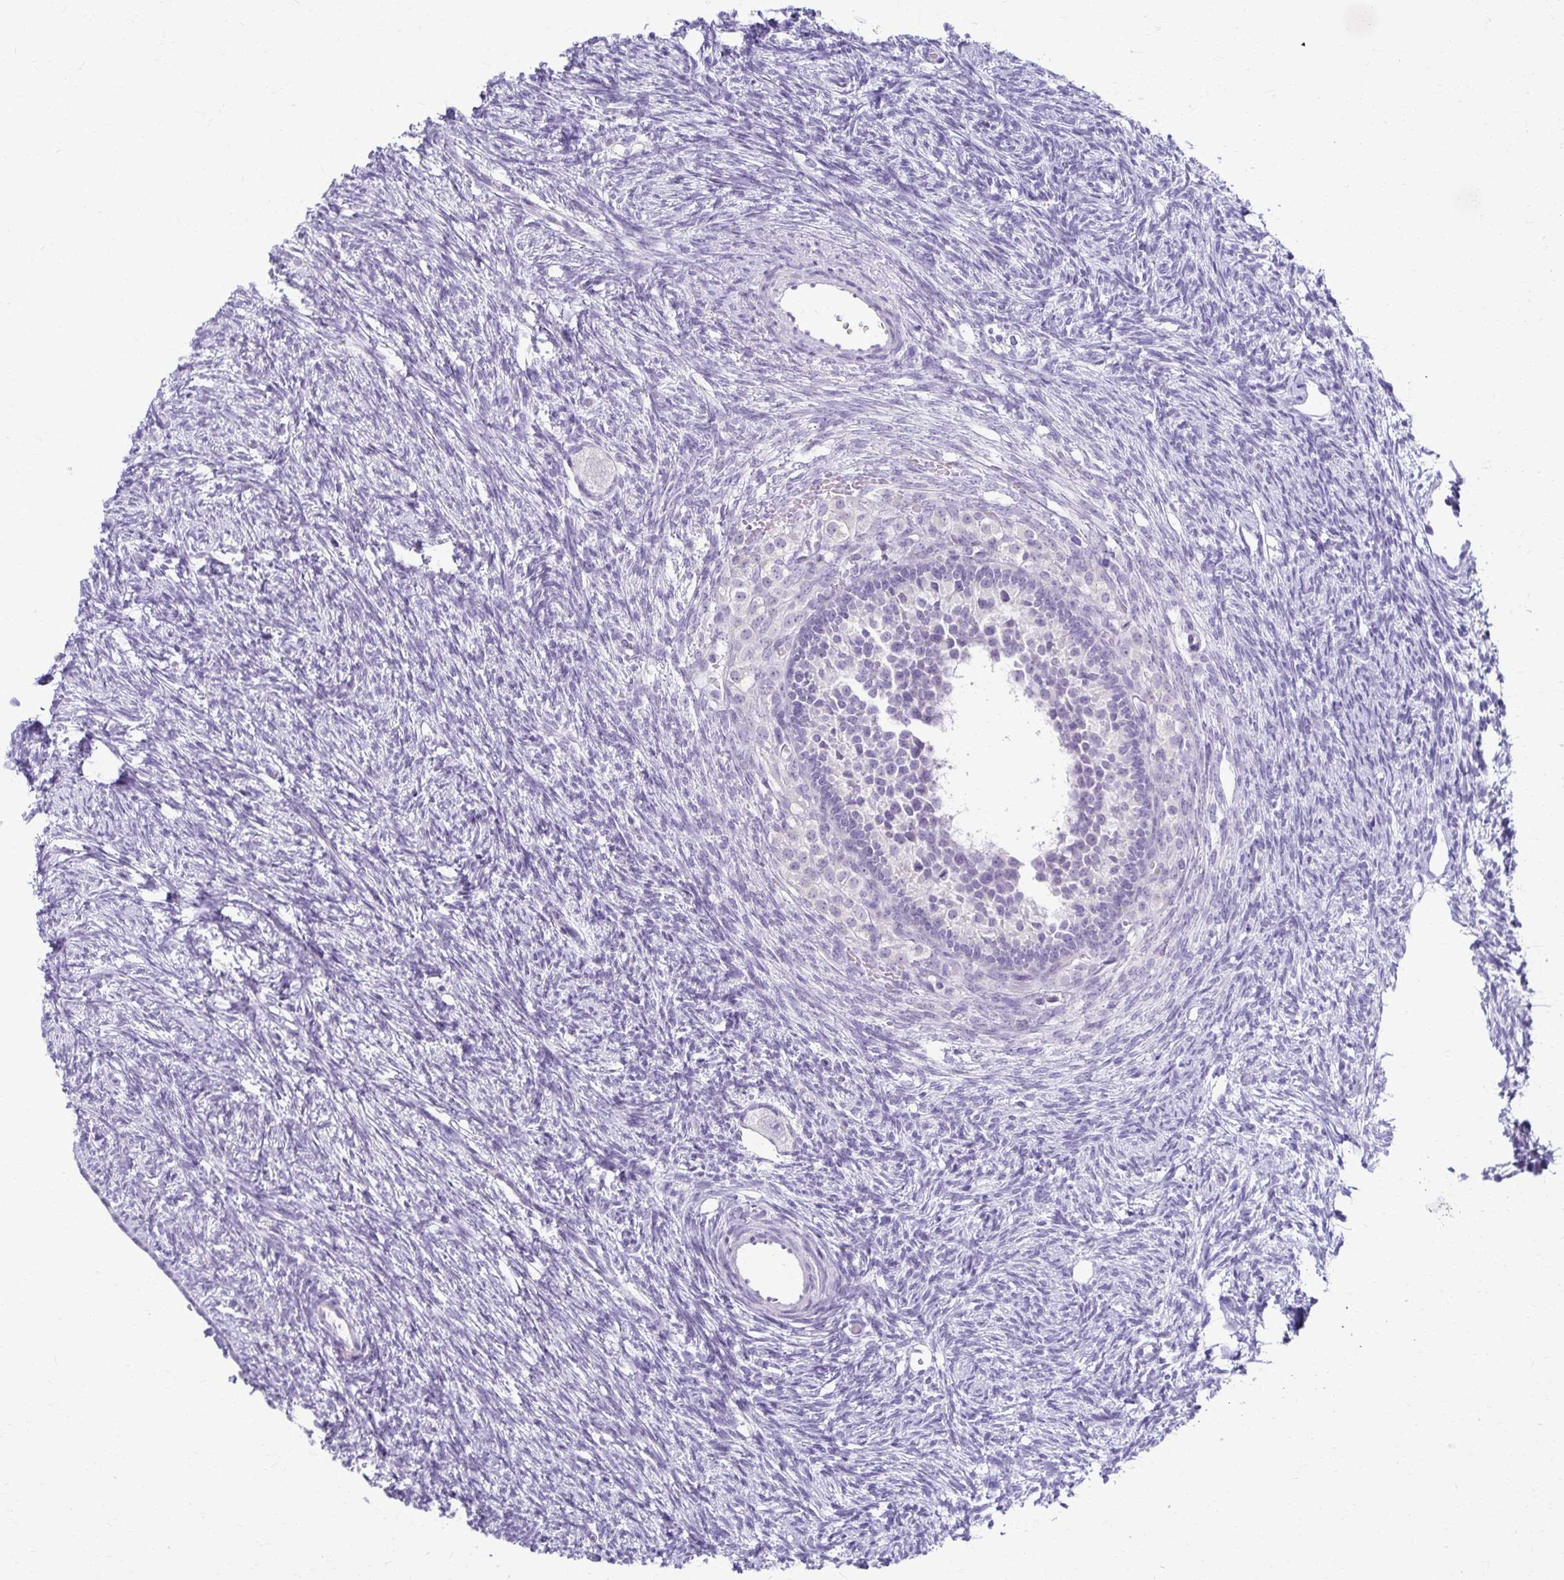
{"staining": {"intensity": "negative", "quantity": "none", "location": "none"}, "tissue": "ovary", "cell_type": "Ovarian stroma cells", "image_type": "normal", "snomed": [{"axis": "morphology", "description": "Normal tissue, NOS"}, {"axis": "topography", "description": "Ovary"}], "caption": "Ovary stained for a protein using IHC demonstrates no expression ovarian stroma cells.", "gene": "FCGR2A", "patient": {"sex": "female", "age": 33}}